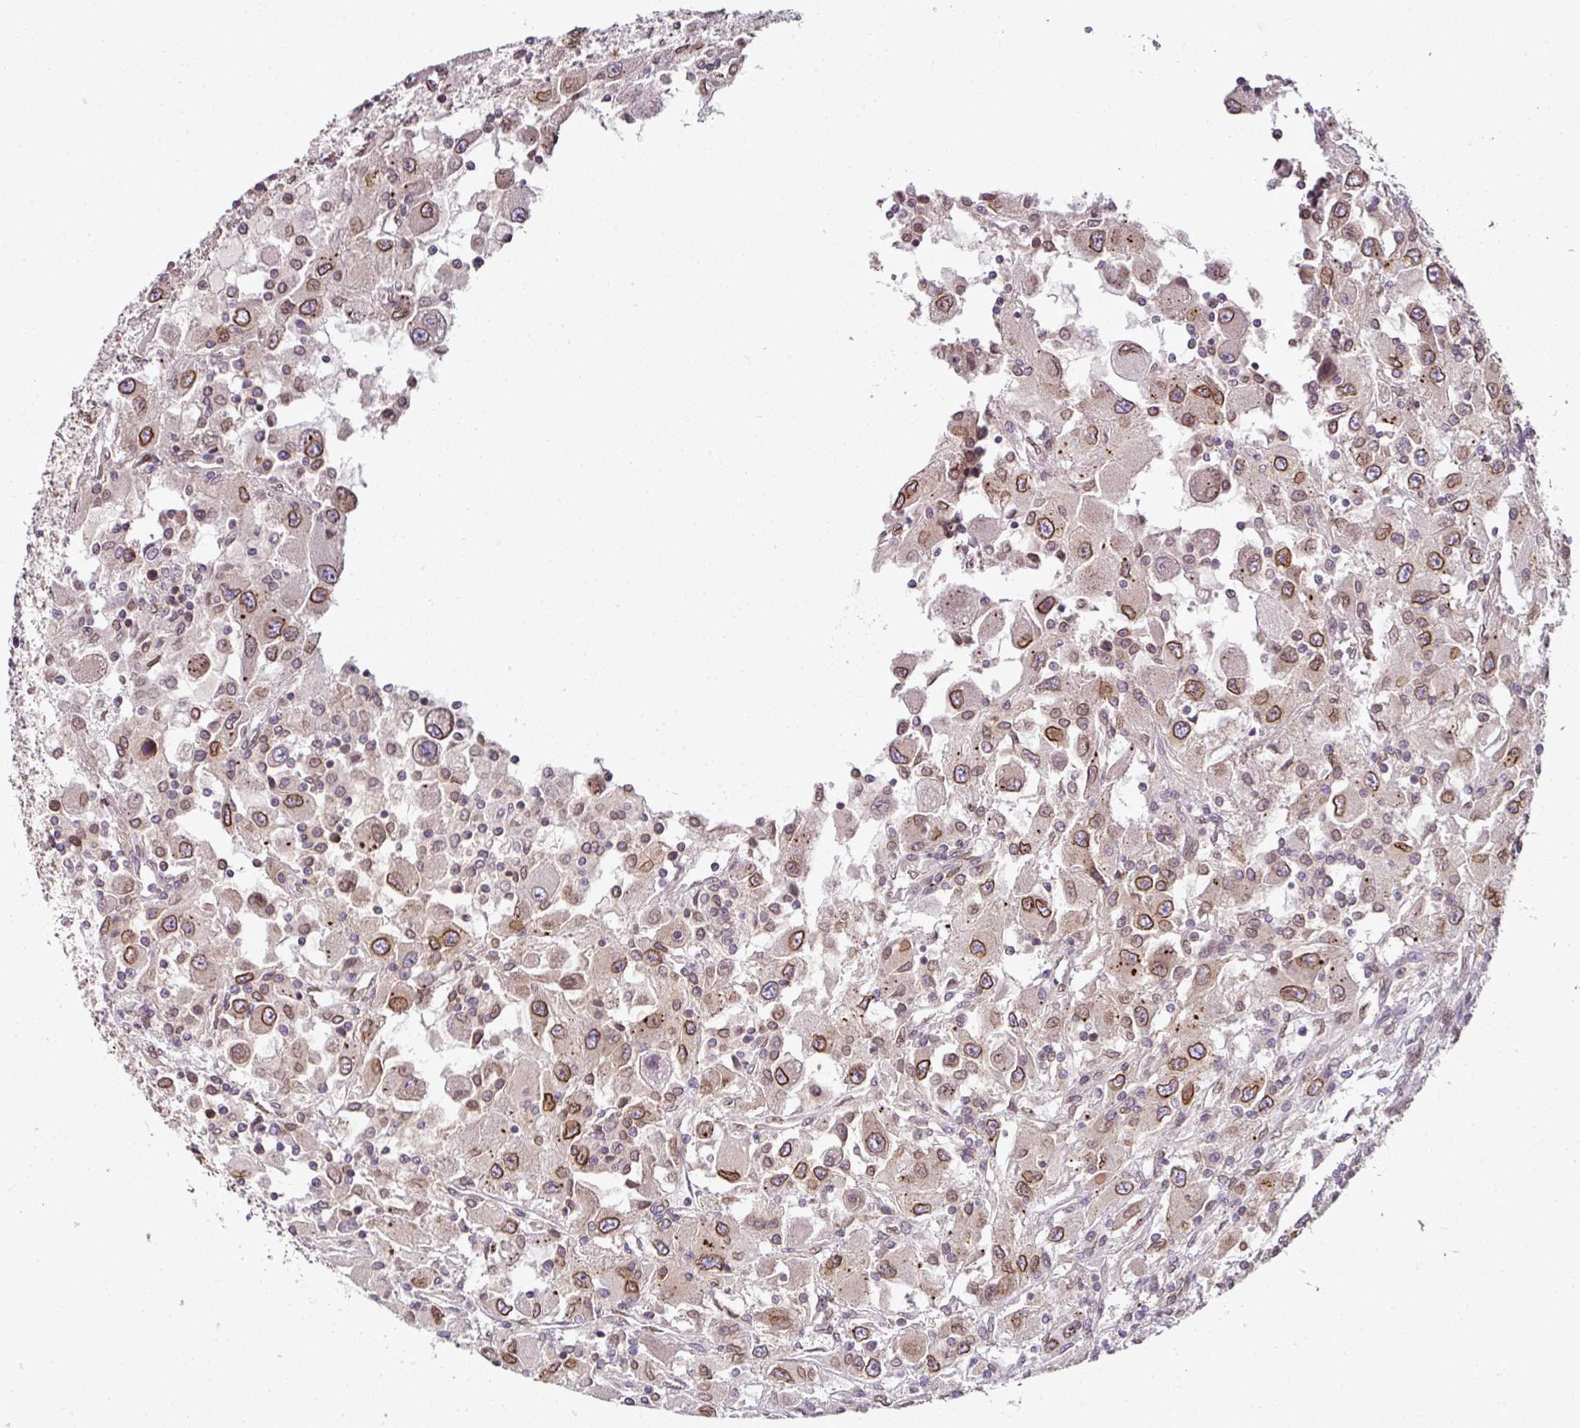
{"staining": {"intensity": "moderate", "quantity": ">75%", "location": "cytoplasmic/membranous,nuclear"}, "tissue": "renal cancer", "cell_type": "Tumor cells", "image_type": "cancer", "snomed": [{"axis": "morphology", "description": "Adenocarcinoma, NOS"}, {"axis": "topography", "description": "Kidney"}], "caption": "Adenocarcinoma (renal) stained with a brown dye displays moderate cytoplasmic/membranous and nuclear positive expression in approximately >75% of tumor cells.", "gene": "RANGAP1", "patient": {"sex": "female", "age": 67}}